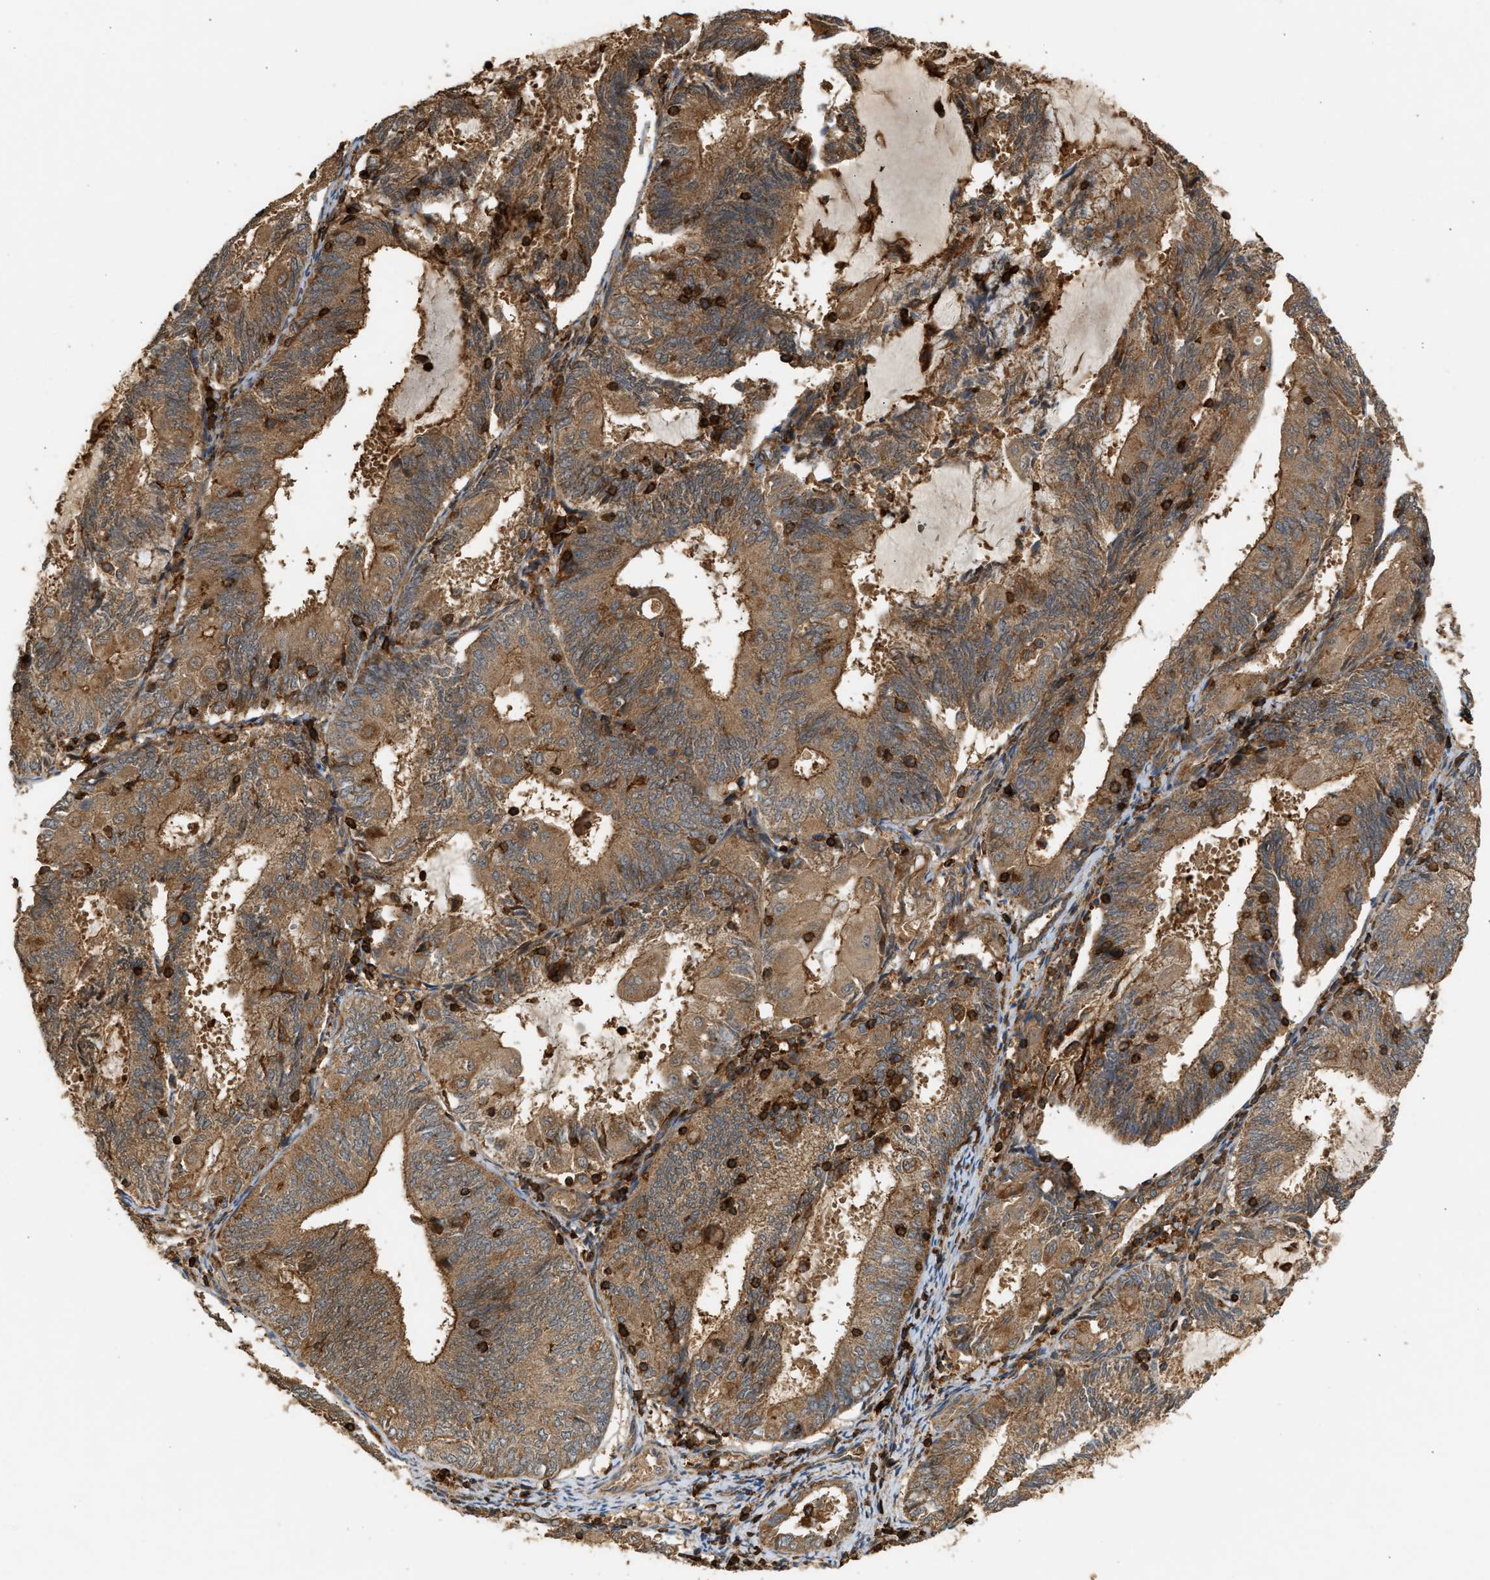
{"staining": {"intensity": "moderate", "quantity": ">75%", "location": "cytoplasmic/membranous"}, "tissue": "endometrial cancer", "cell_type": "Tumor cells", "image_type": "cancer", "snomed": [{"axis": "morphology", "description": "Adenocarcinoma, NOS"}, {"axis": "topography", "description": "Endometrium"}], "caption": "Immunohistochemical staining of human adenocarcinoma (endometrial) shows medium levels of moderate cytoplasmic/membranous protein staining in about >75% of tumor cells.", "gene": "GOPC", "patient": {"sex": "female", "age": 81}}